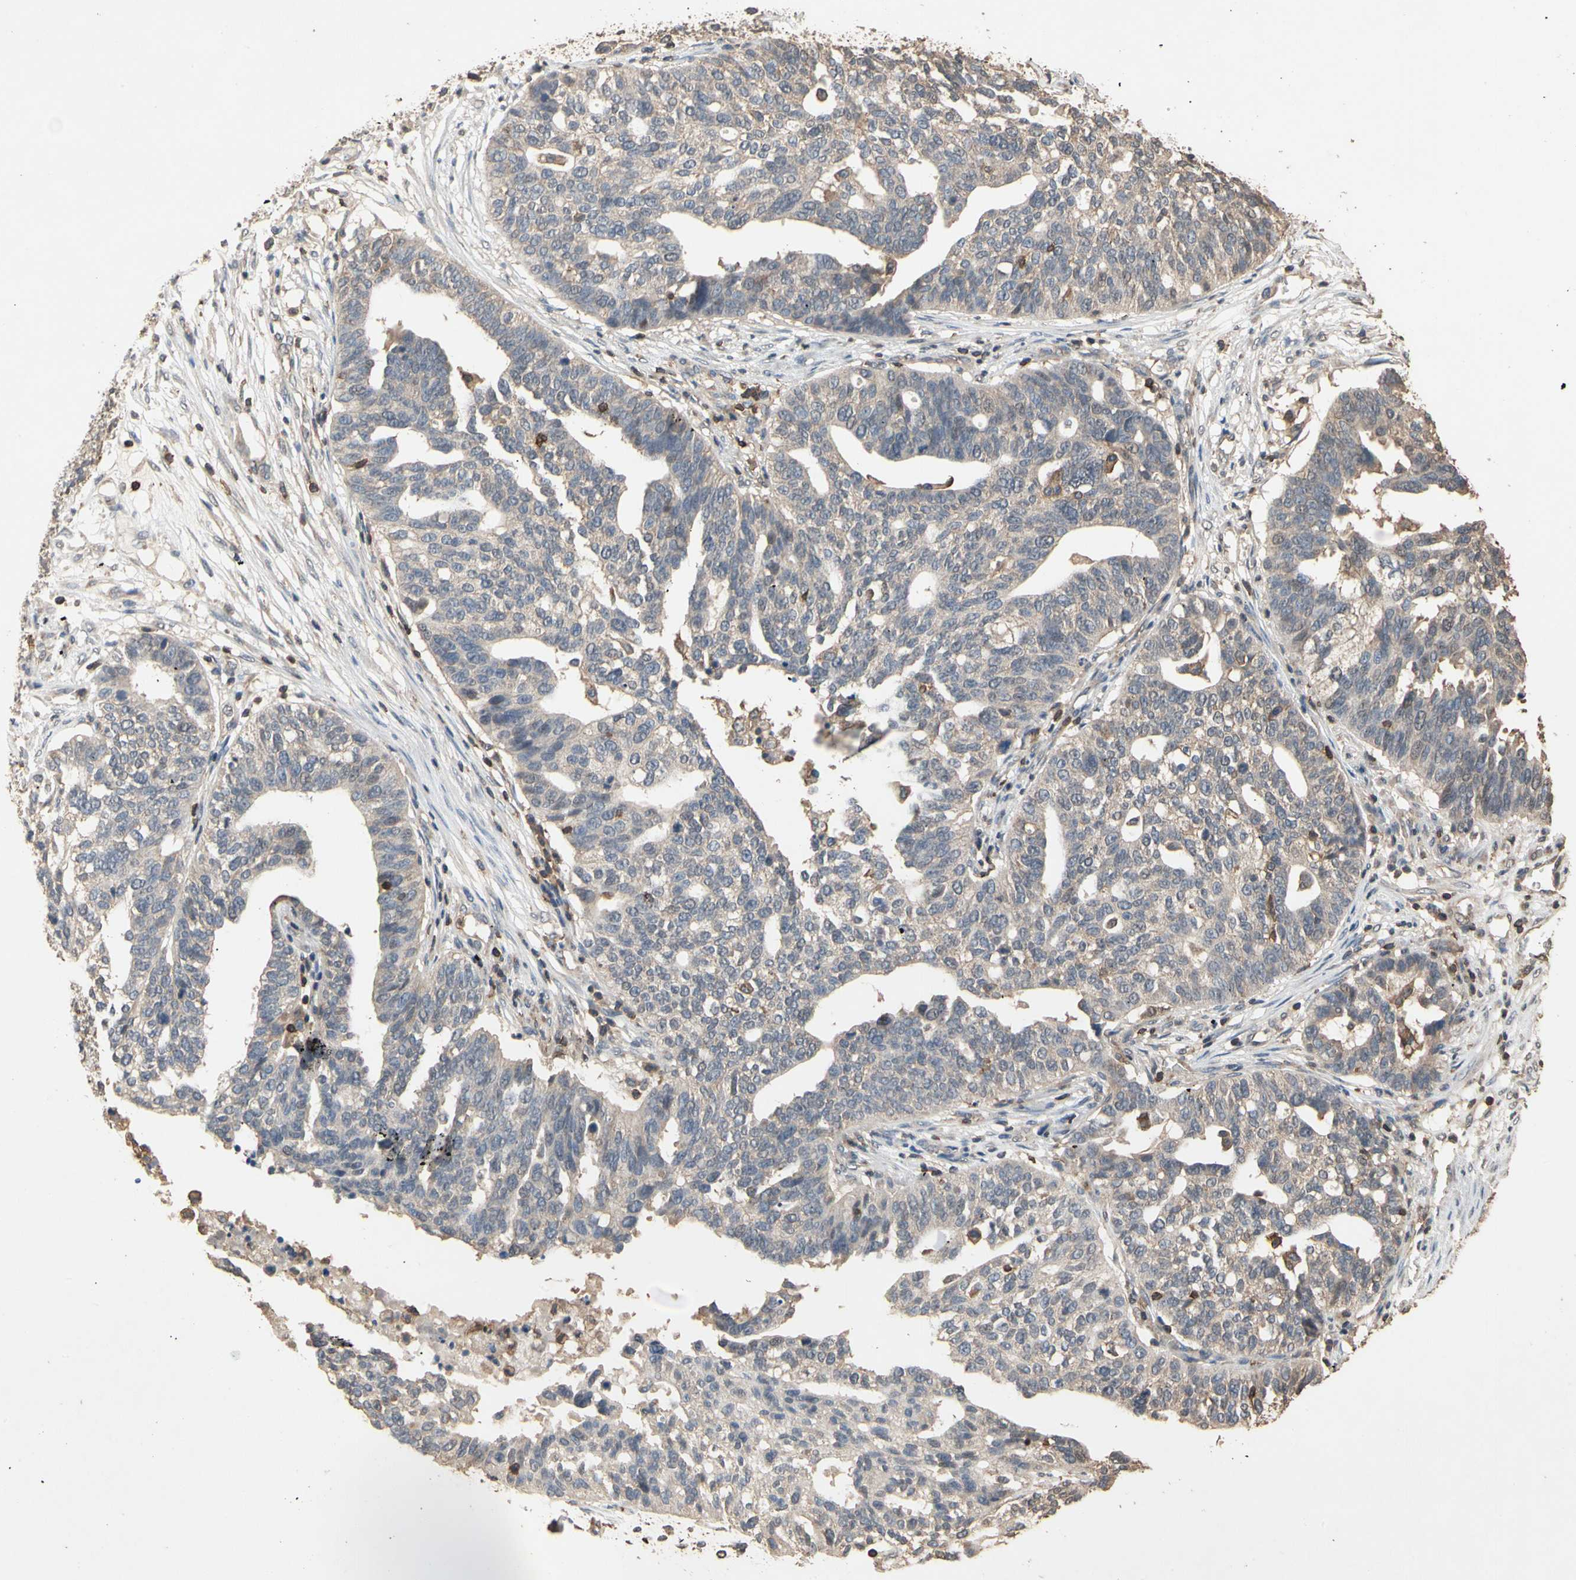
{"staining": {"intensity": "weak", "quantity": "<25%", "location": "cytoplasmic/membranous"}, "tissue": "ovarian cancer", "cell_type": "Tumor cells", "image_type": "cancer", "snomed": [{"axis": "morphology", "description": "Cystadenocarcinoma, serous, NOS"}, {"axis": "topography", "description": "Ovary"}], "caption": "There is no significant expression in tumor cells of ovarian cancer.", "gene": "MAP3K10", "patient": {"sex": "female", "age": 59}}